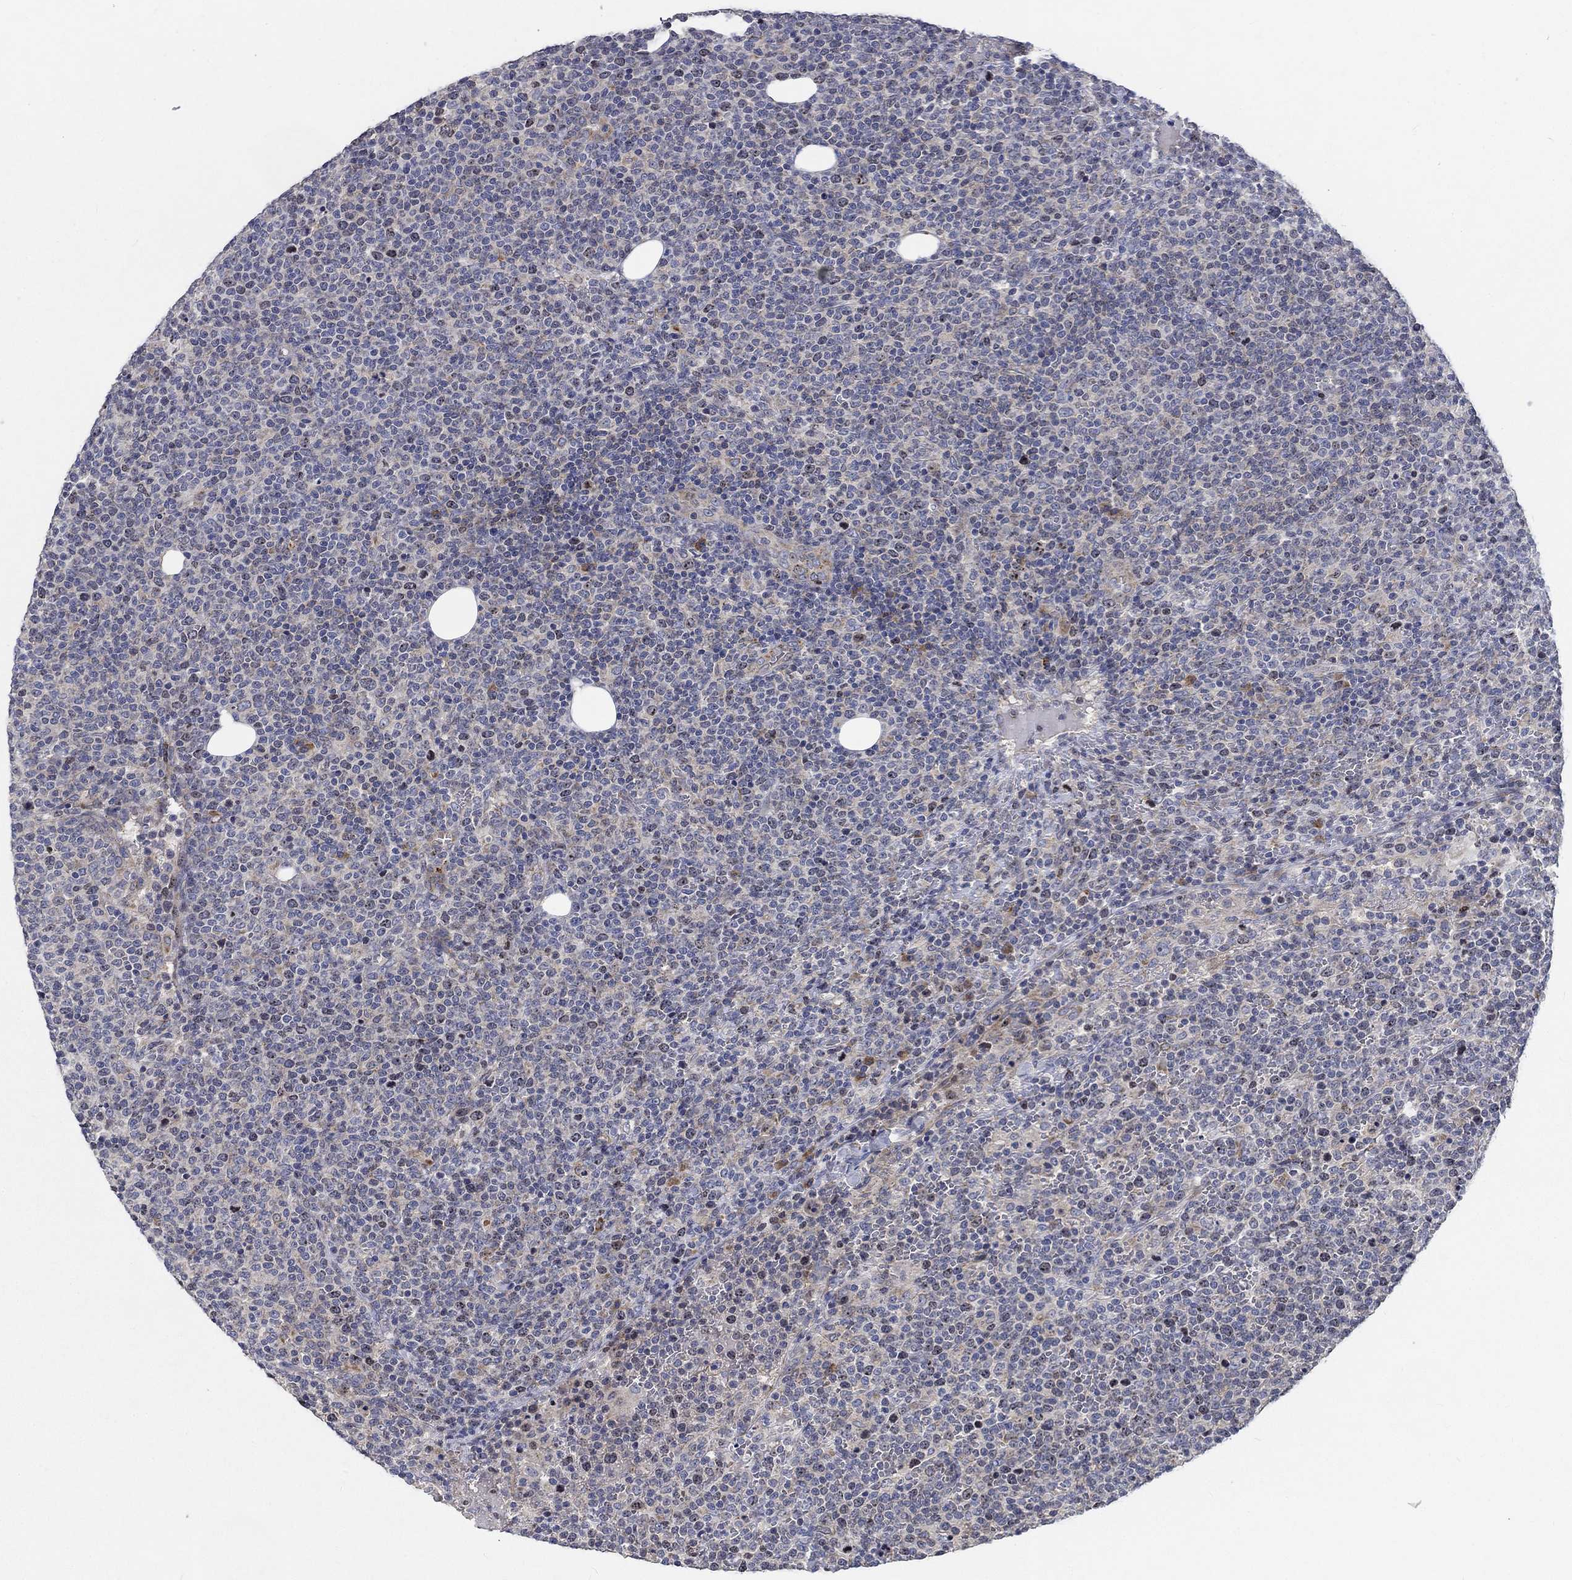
{"staining": {"intensity": "negative", "quantity": "none", "location": "none"}, "tissue": "lymphoma", "cell_type": "Tumor cells", "image_type": "cancer", "snomed": [{"axis": "morphology", "description": "Malignant lymphoma, non-Hodgkin's type, High grade"}, {"axis": "topography", "description": "Lymph node"}], "caption": "IHC image of human malignant lymphoma, non-Hodgkin's type (high-grade) stained for a protein (brown), which shows no expression in tumor cells.", "gene": "MMP24", "patient": {"sex": "male", "age": 61}}